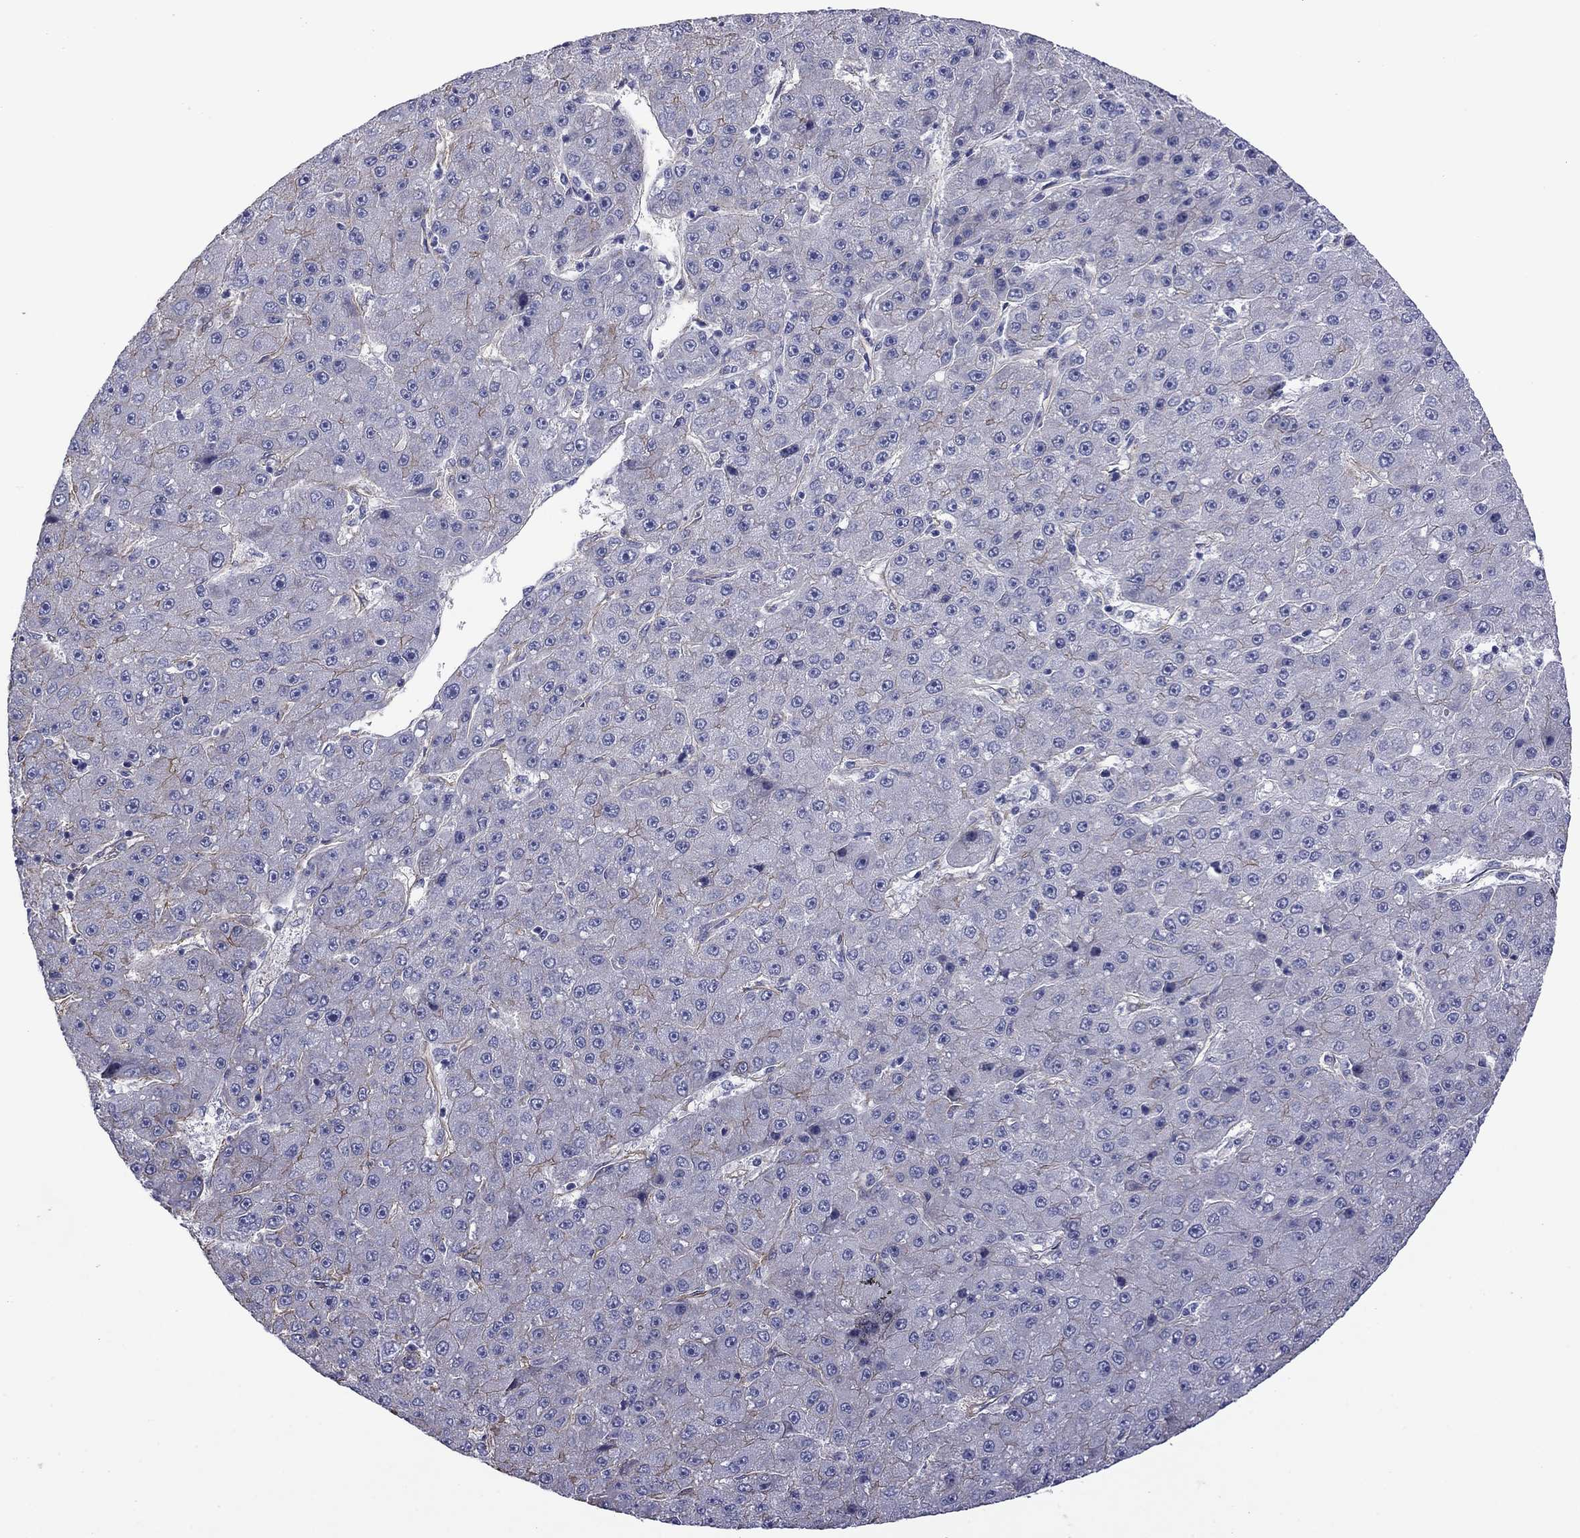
{"staining": {"intensity": "moderate", "quantity": "<25%", "location": "cytoplasmic/membranous"}, "tissue": "liver cancer", "cell_type": "Tumor cells", "image_type": "cancer", "snomed": [{"axis": "morphology", "description": "Carcinoma, Hepatocellular, NOS"}, {"axis": "topography", "description": "Liver"}], "caption": "About <25% of tumor cells in liver cancer demonstrate moderate cytoplasmic/membranous protein staining as visualized by brown immunohistochemical staining.", "gene": "TCHH", "patient": {"sex": "male", "age": 67}}